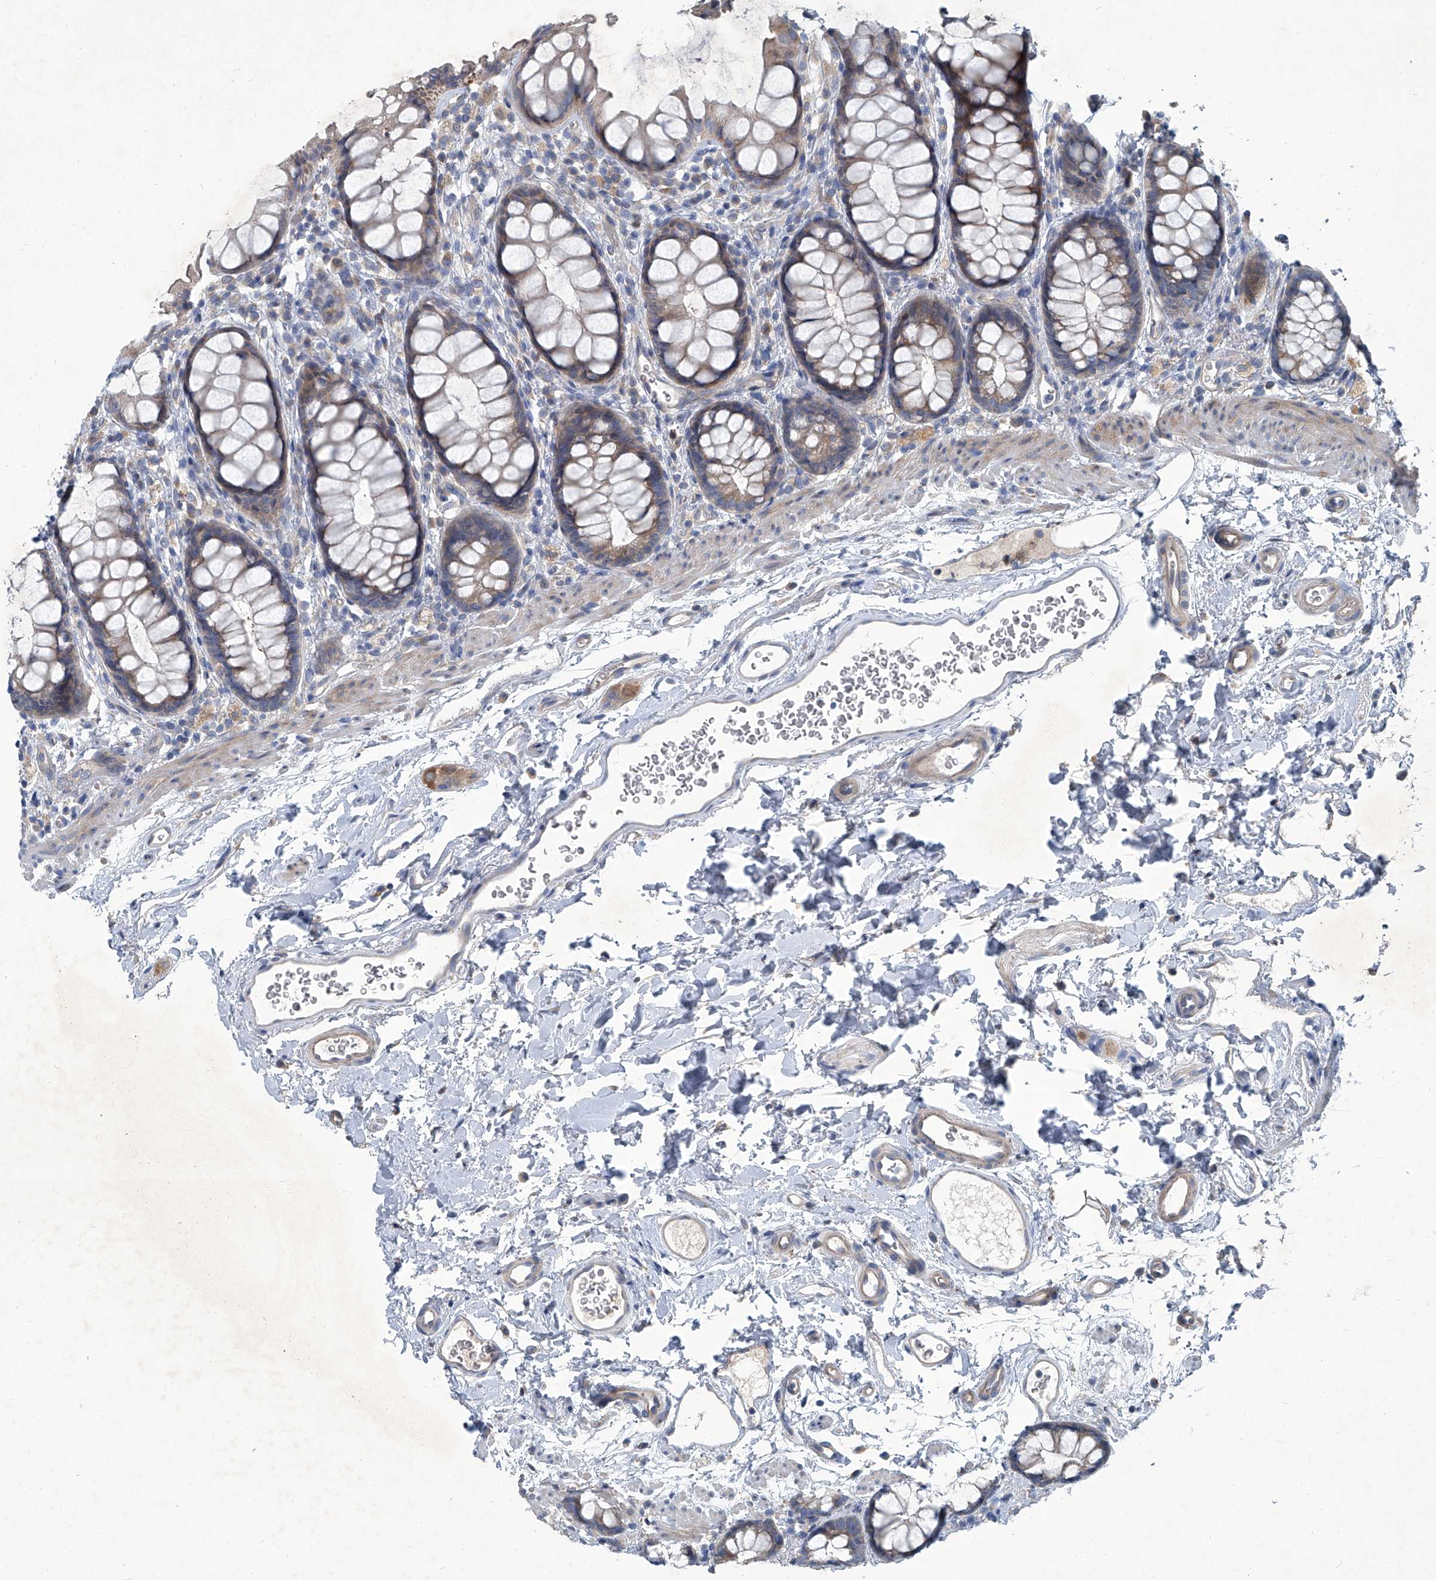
{"staining": {"intensity": "weak", "quantity": "25%-75%", "location": "cytoplasmic/membranous"}, "tissue": "rectum", "cell_type": "Glandular cells", "image_type": "normal", "snomed": [{"axis": "morphology", "description": "Normal tissue, NOS"}, {"axis": "topography", "description": "Rectum"}], "caption": "IHC image of normal rectum: rectum stained using IHC exhibits low levels of weak protein expression localized specifically in the cytoplasmic/membranous of glandular cells, appearing as a cytoplasmic/membranous brown color.", "gene": "SLC26A11", "patient": {"sex": "female", "age": 65}}